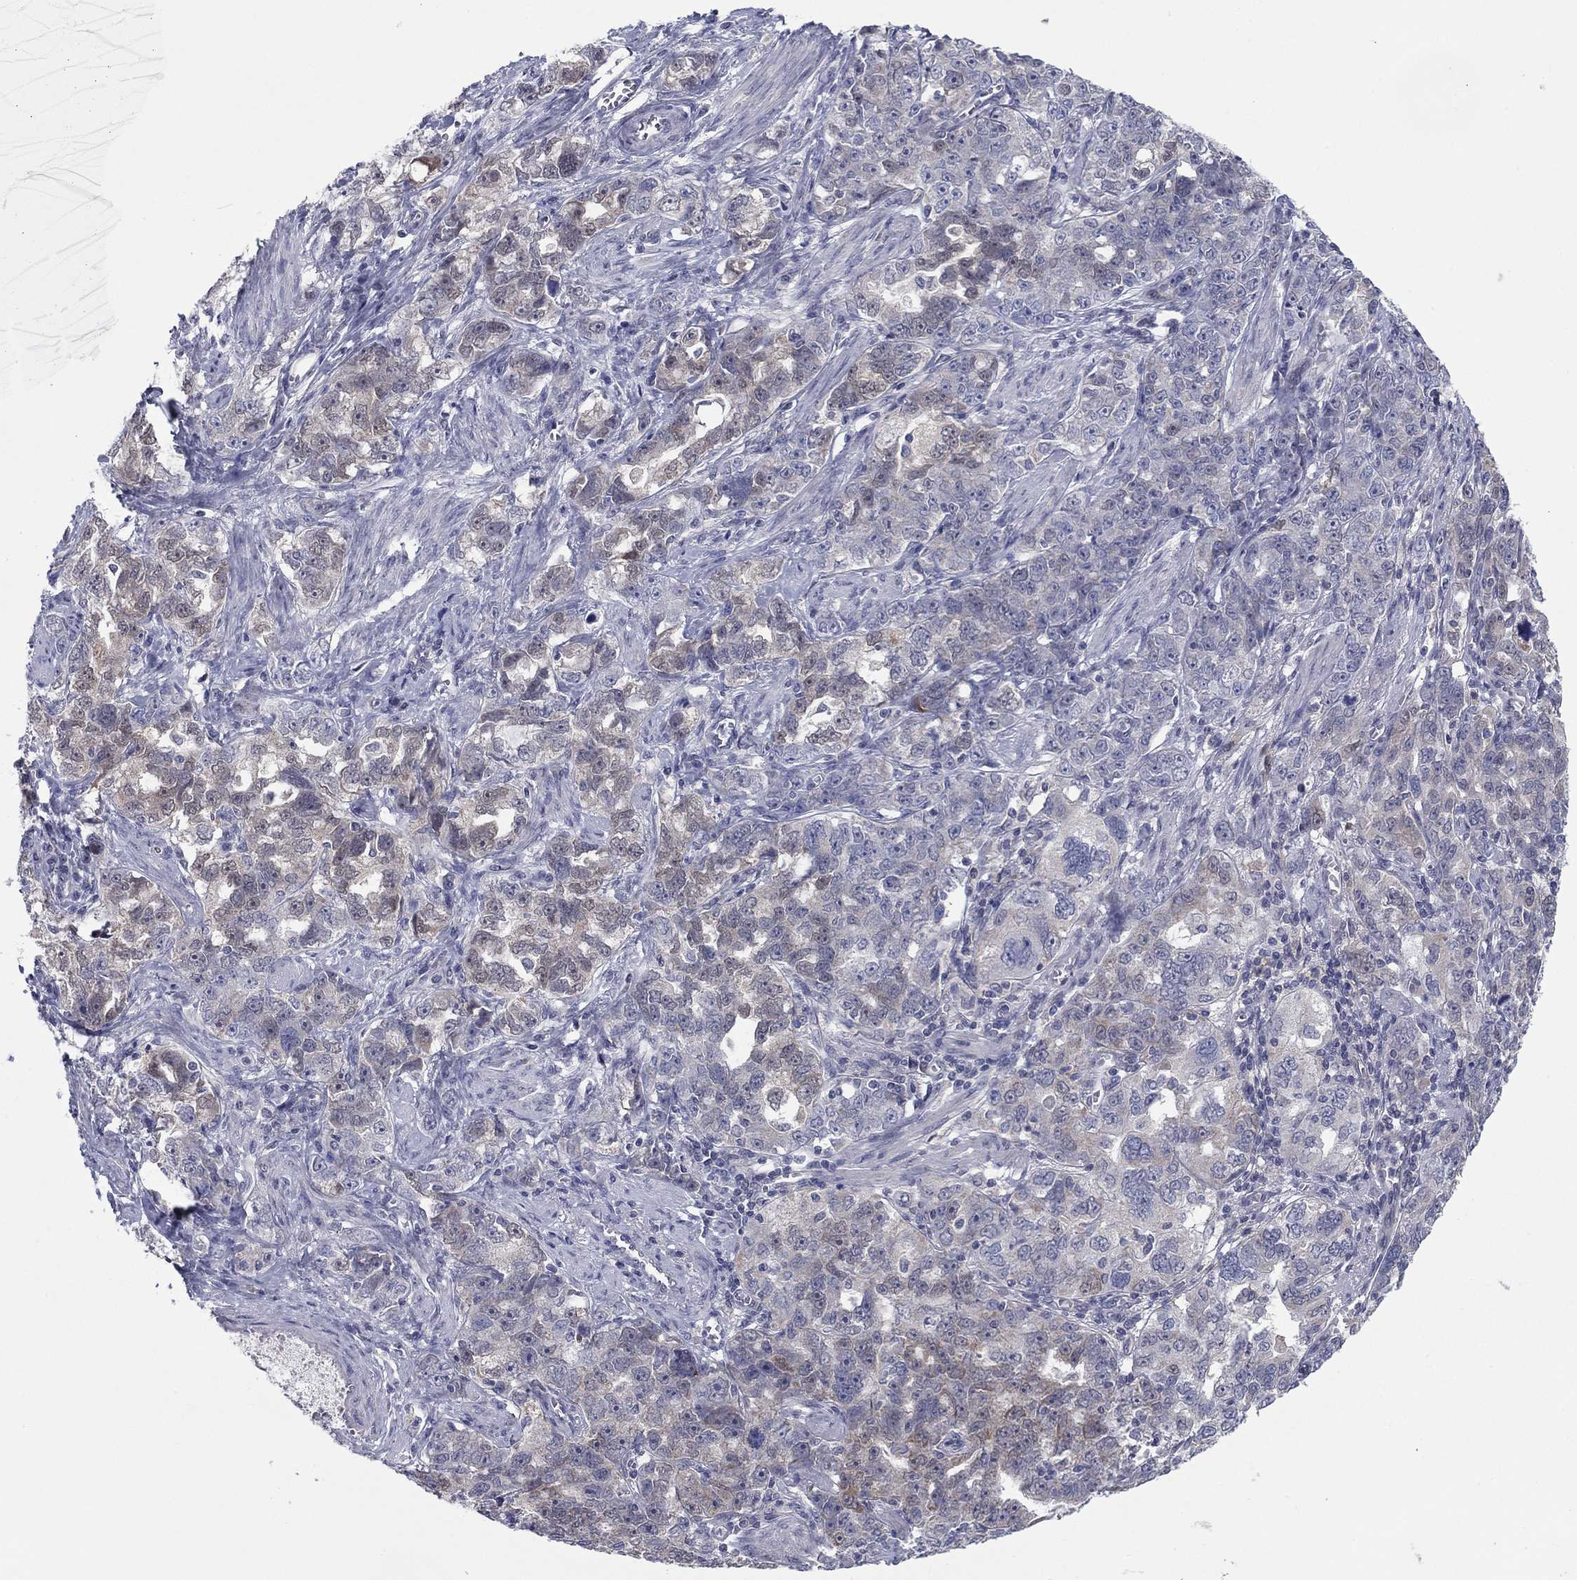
{"staining": {"intensity": "weak", "quantity": "<25%", "location": "cytoplasmic/membranous"}, "tissue": "ovarian cancer", "cell_type": "Tumor cells", "image_type": "cancer", "snomed": [{"axis": "morphology", "description": "Cystadenocarcinoma, serous, NOS"}, {"axis": "topography", "description": "Ovary"}], "caption": "Serous cystadenocarcinoma (ovarian) stained for a protein using IHC demonstrates no positivity tumor cells.", "gene": "GRHPR", "patient": {"sex": "female", "age": 51}}